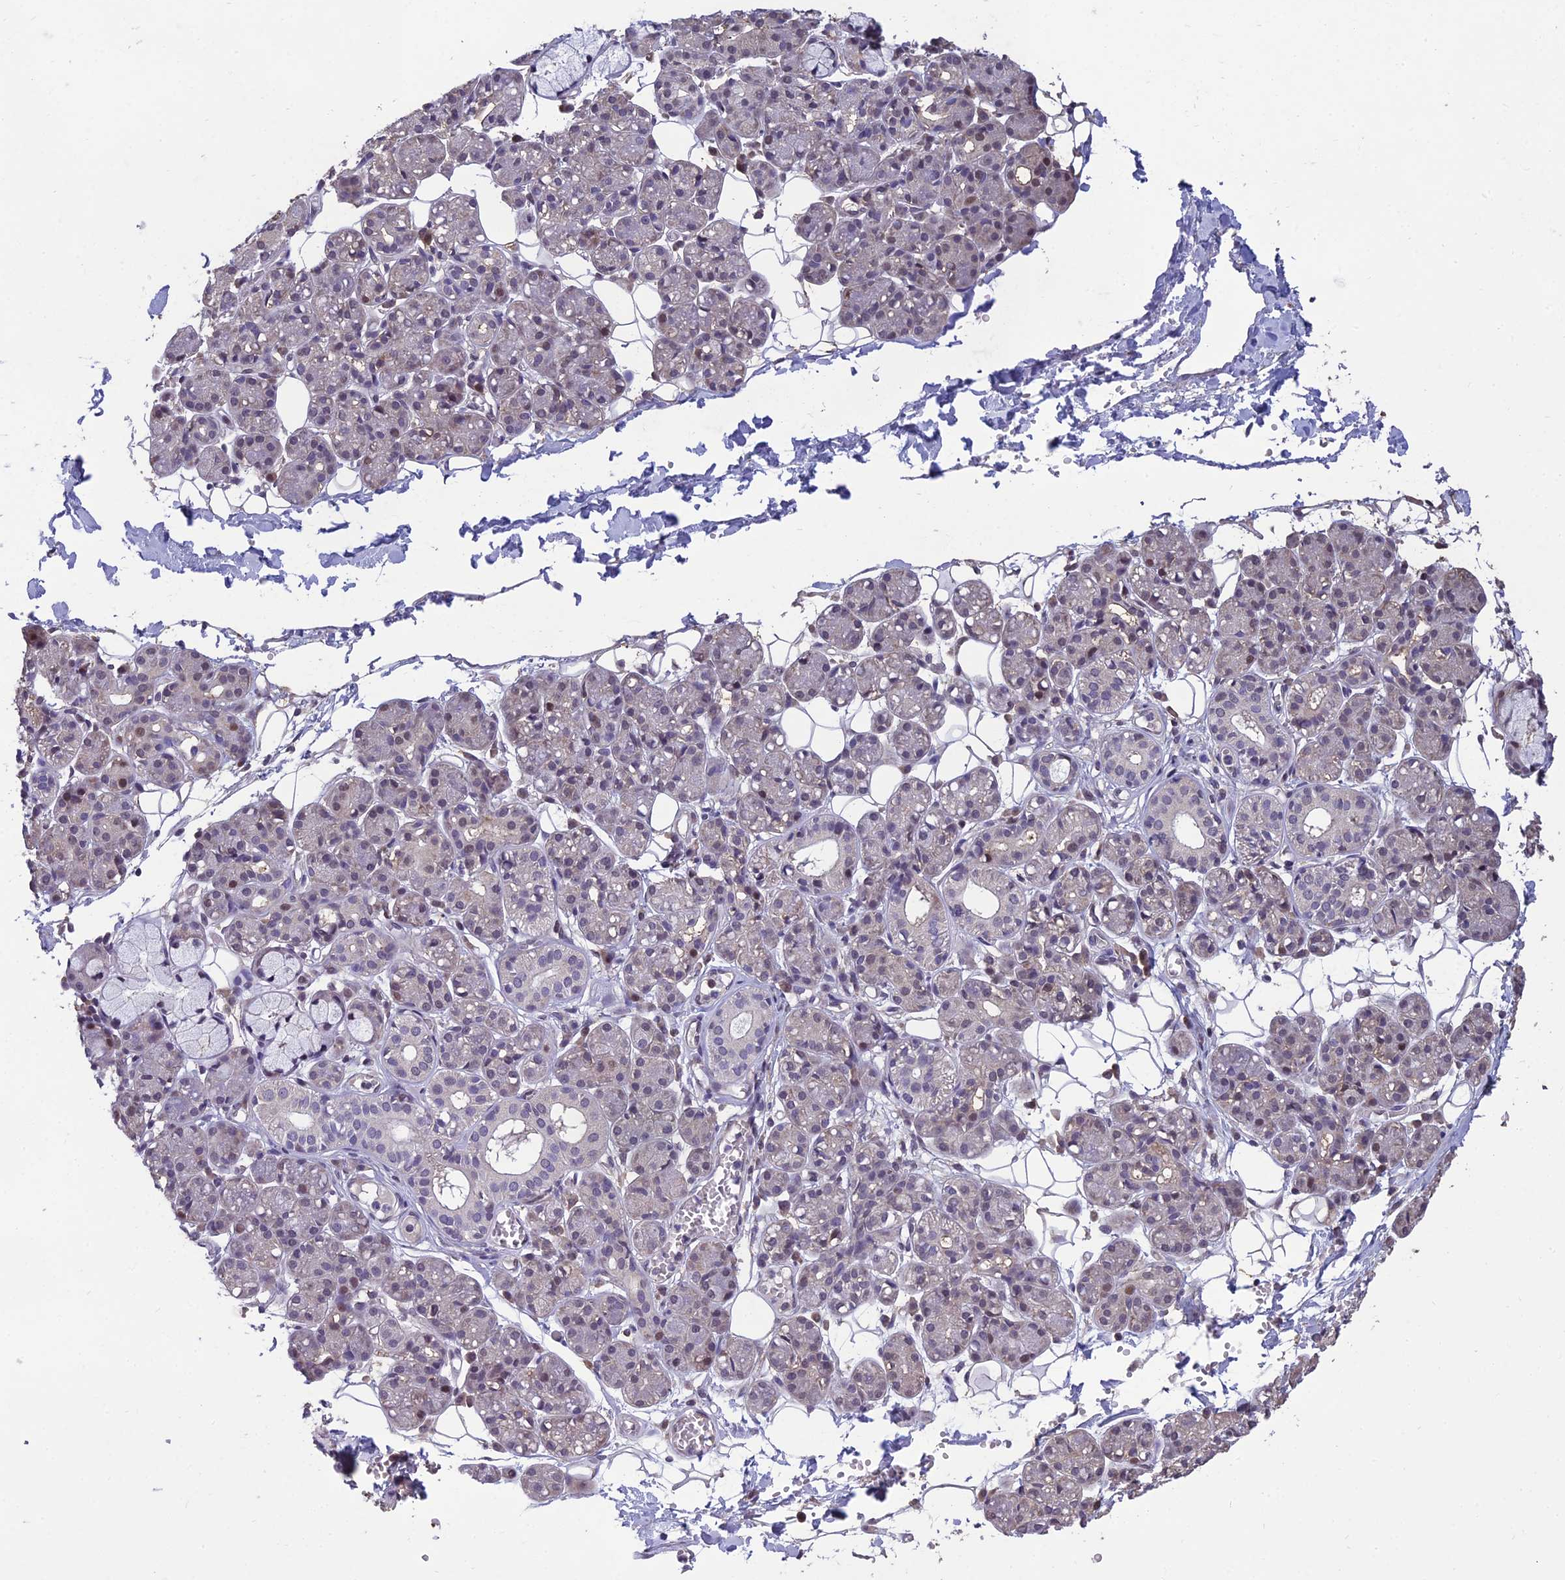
{"staining": {"intensity": "moderate", "quantity": "<25%", "location": "nuclear"}, "tissue": "salivary gland", "cell_type": "Glandular cells", "image_type": "normal", "snomed": [{"axis": "morphology", "description": "Normal tissue, NOS"}, {"axis": "topography", "description": "Salivary gland"}], "caption": "Immunohistochemical staining of unremarkable human salivary gland demonstrates low levels of moderate nuclear expression in approximately <25% of glandular cells.", "gene": "GRWD1", "patient": {"sex": "male", "age": 63}}